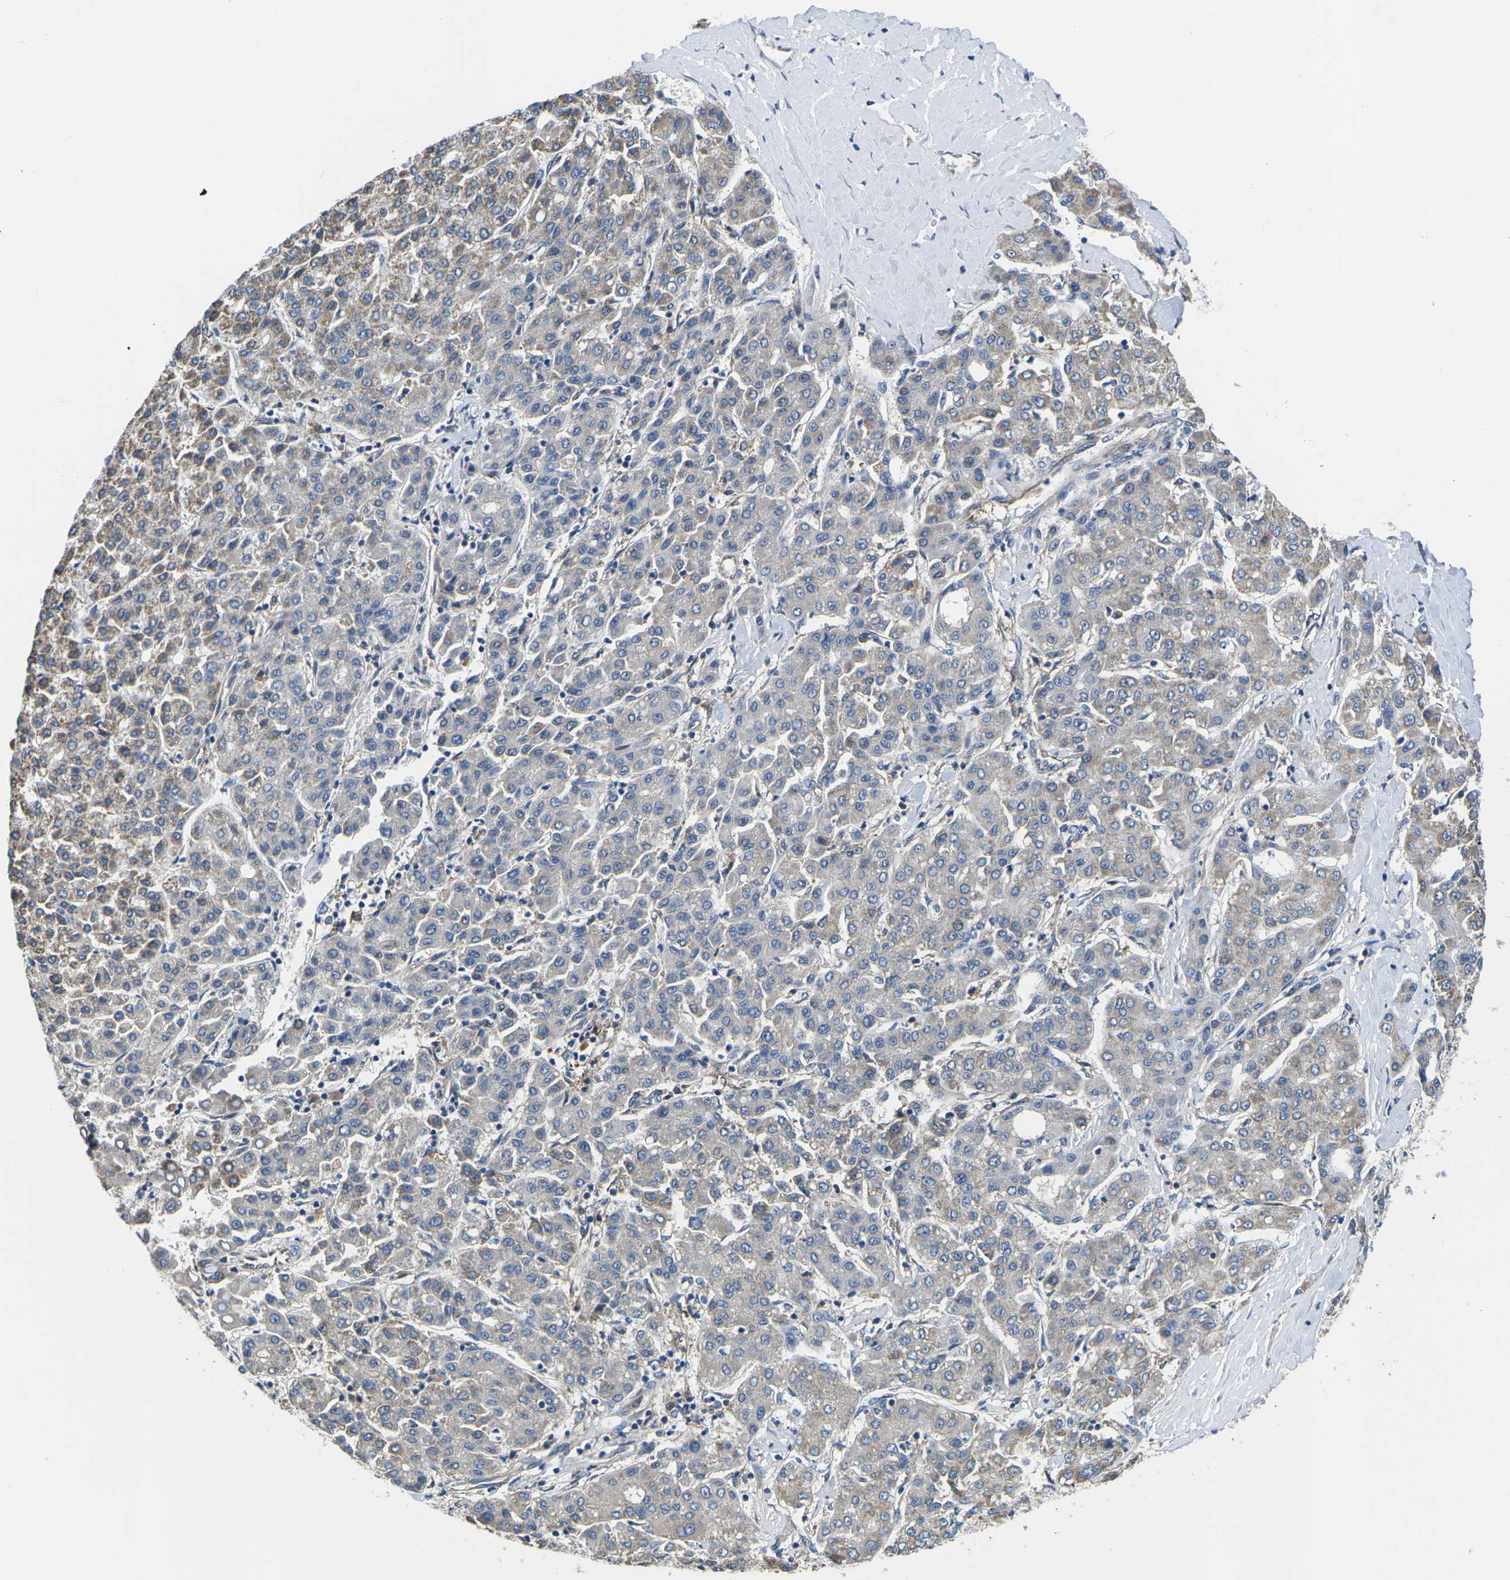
{"staining": {"intensity": "moderate", "quantity": "25%-75%", "location": "cytoplasmic/membranous"}, "tissue": "liver cancer", "cell_type": "Tumor cells", "image_type": "cancer", "snomed": [{"axis": "morphology", "description": "Carcinoma, Hepatocellular, NOS"}, {"axis": "topography", "description": "Liver"}], "caption": "The photomicrograph shows a brown stain indicating the presence of a protein in the cytoplasmic/membranous of tumor cells in hepatocellular carcinoma (liver). (DAB (3,3'-diaminobenzidine) IHC with brightfield microscopy, high magnification).", "gene": "TMEFF2", "patient": {"sex": "male", "age": 65}}